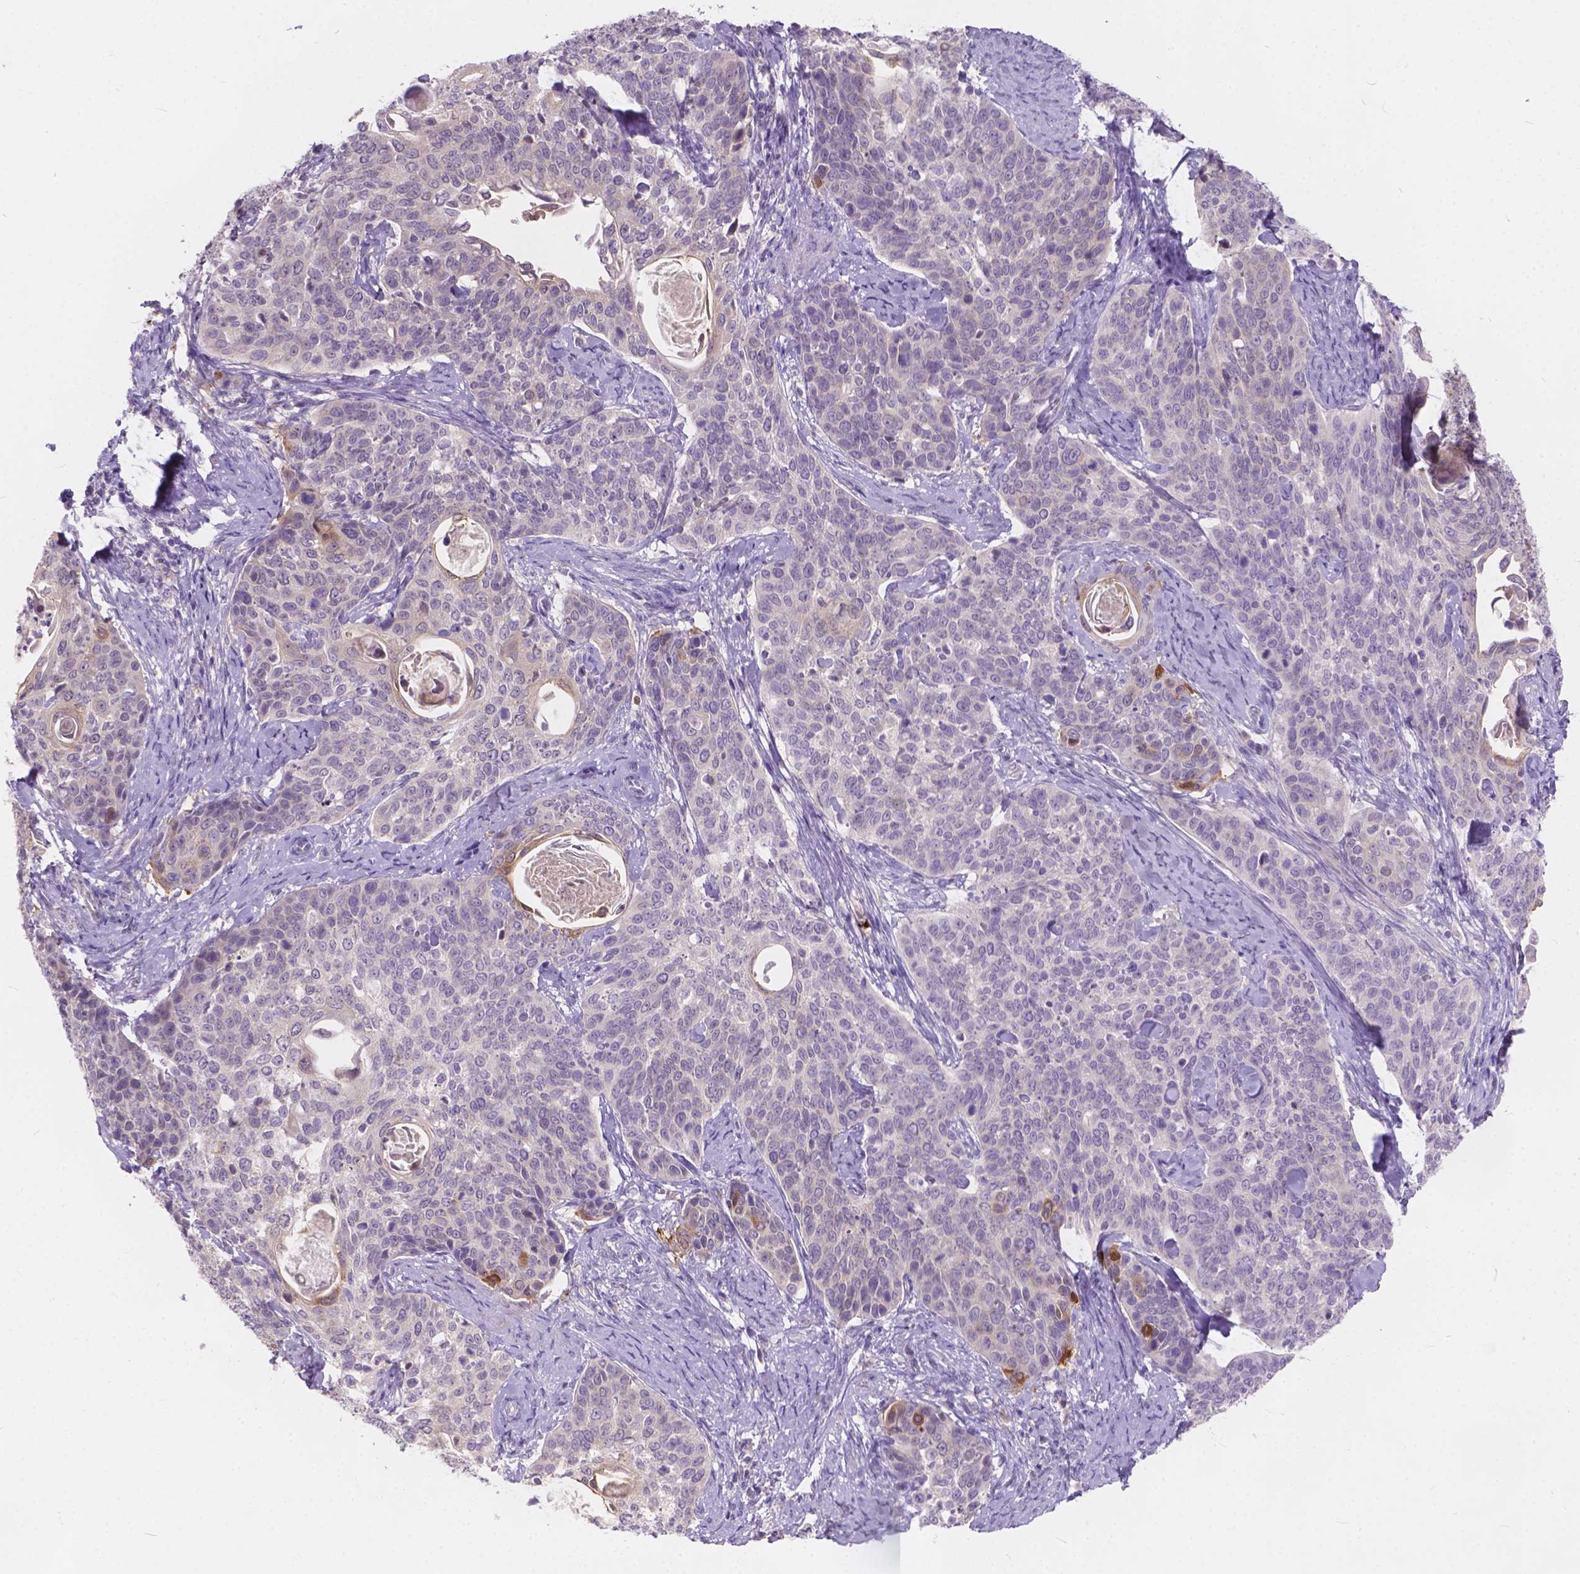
{"staining": {"intensity": "weak", "quantity": "<25%", "location": "cytoplasmic/membranous"}, "tissue": "cervical cancer", "cell_type": "Tumor cells", "image_type": "cancer", "snomed": [{"axis": "morphology", "description": "Squamous cell carcinoma, NOS"}, {"axis": "topography", "description": "Cervix"}], "caption": "This is an immunohistochemistry (IHC) micrograph of cervical squamous cell carcinoma. There is no positivity in tumor cells.", "gene": "PEX11G", "patient": {"sex": "female", "age": 69}}